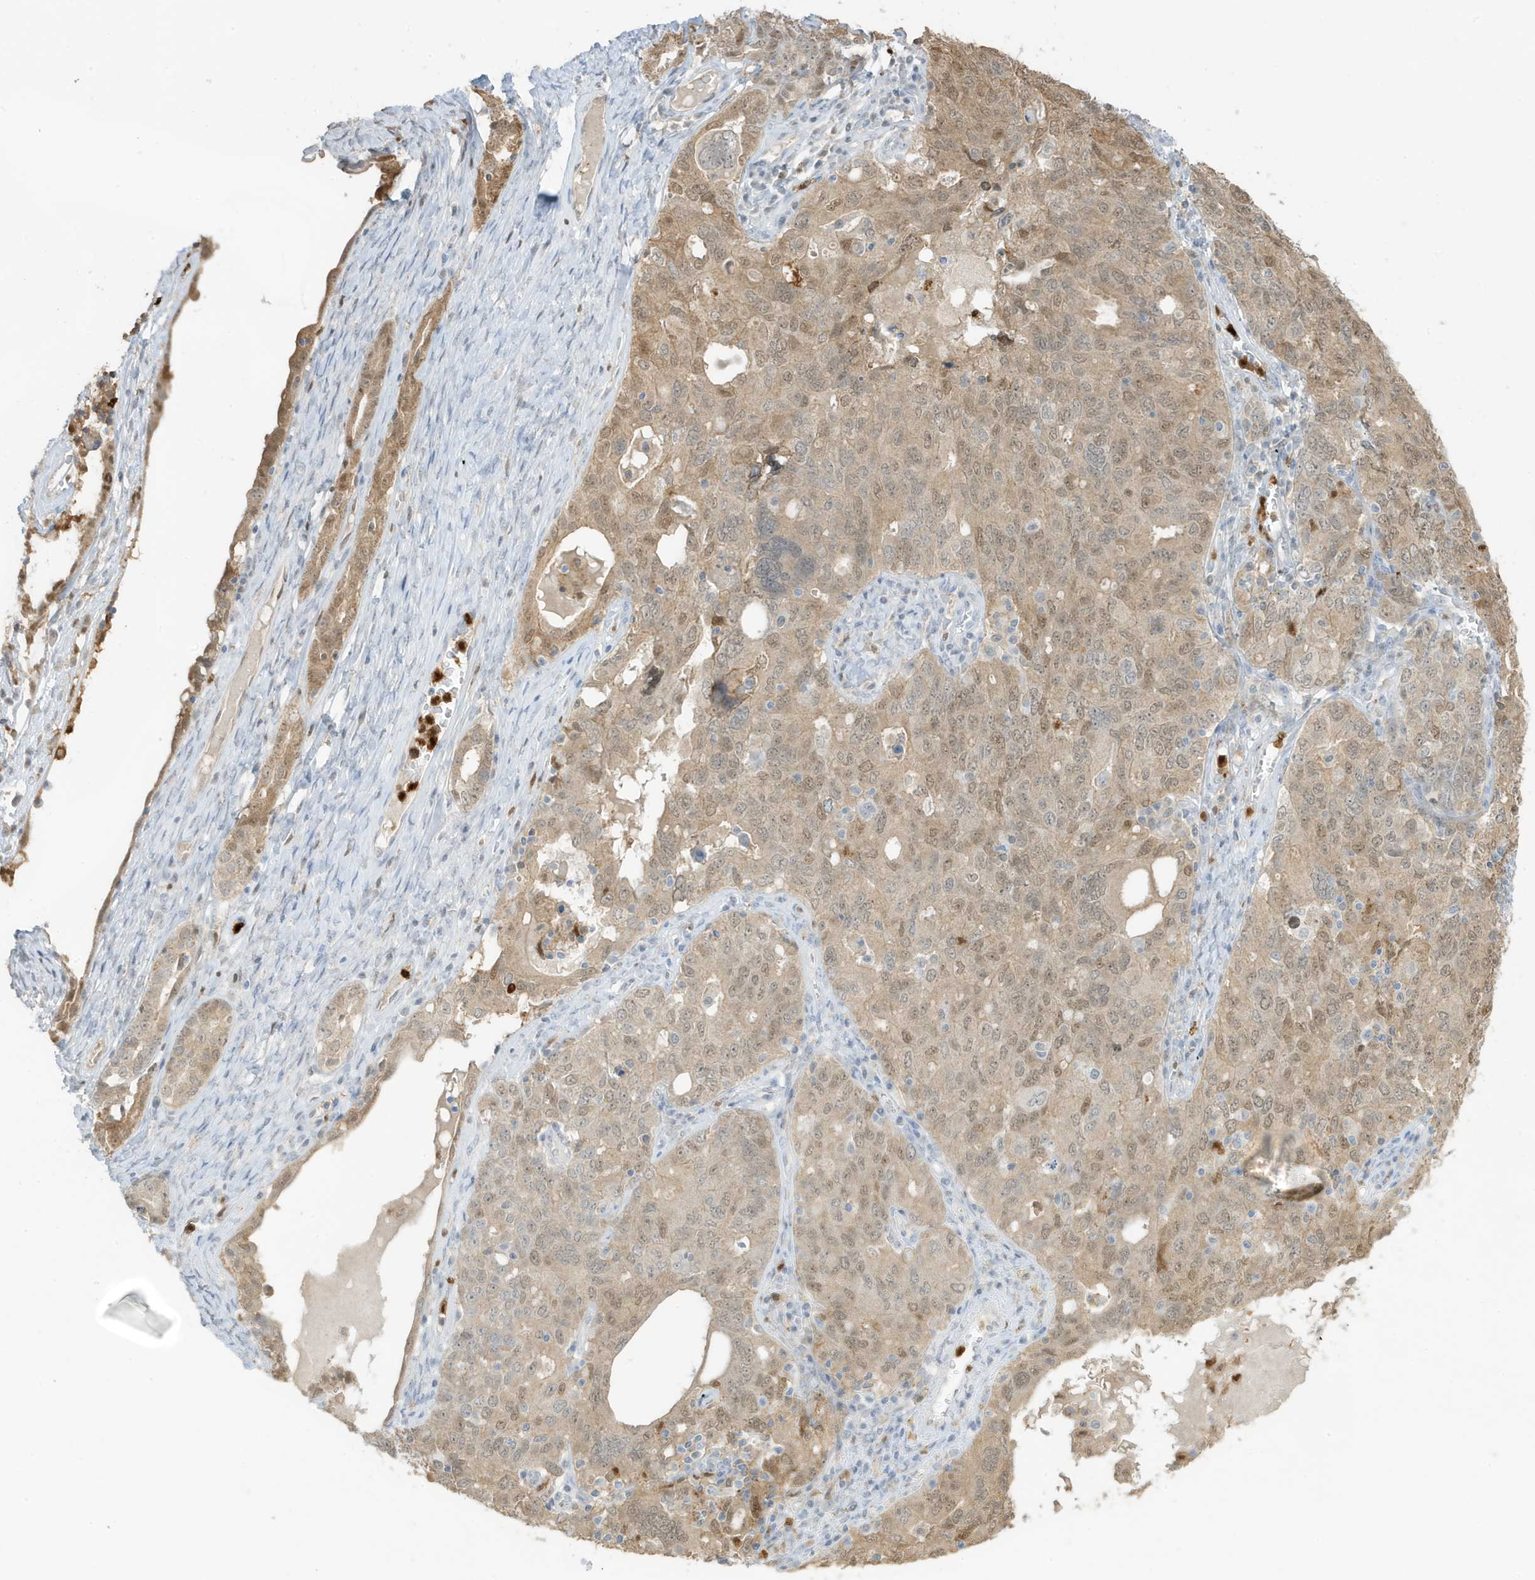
{"staining": {"intensity": "weak", "quantity": "25%-75%", "location": "cytoplasmic/membranous,nuclear"}, "tissue": "ovarian cancer", "cell_type": "Tumor cells", "image_type": "cancer", "snomed": [{"axis": "morphology", "description": "Carcinoma, endometroid"}, {"axis": "topography", "description": "Ovary"}], "caption": "Protein expression analysis of human ovarian cancer reveals weak cytoplasmic/membranous and nuclear positivity in approximately 25%-75% of tumor cells.", "gene": "GCA", "patient": {"sex": "female", "age": 62}}